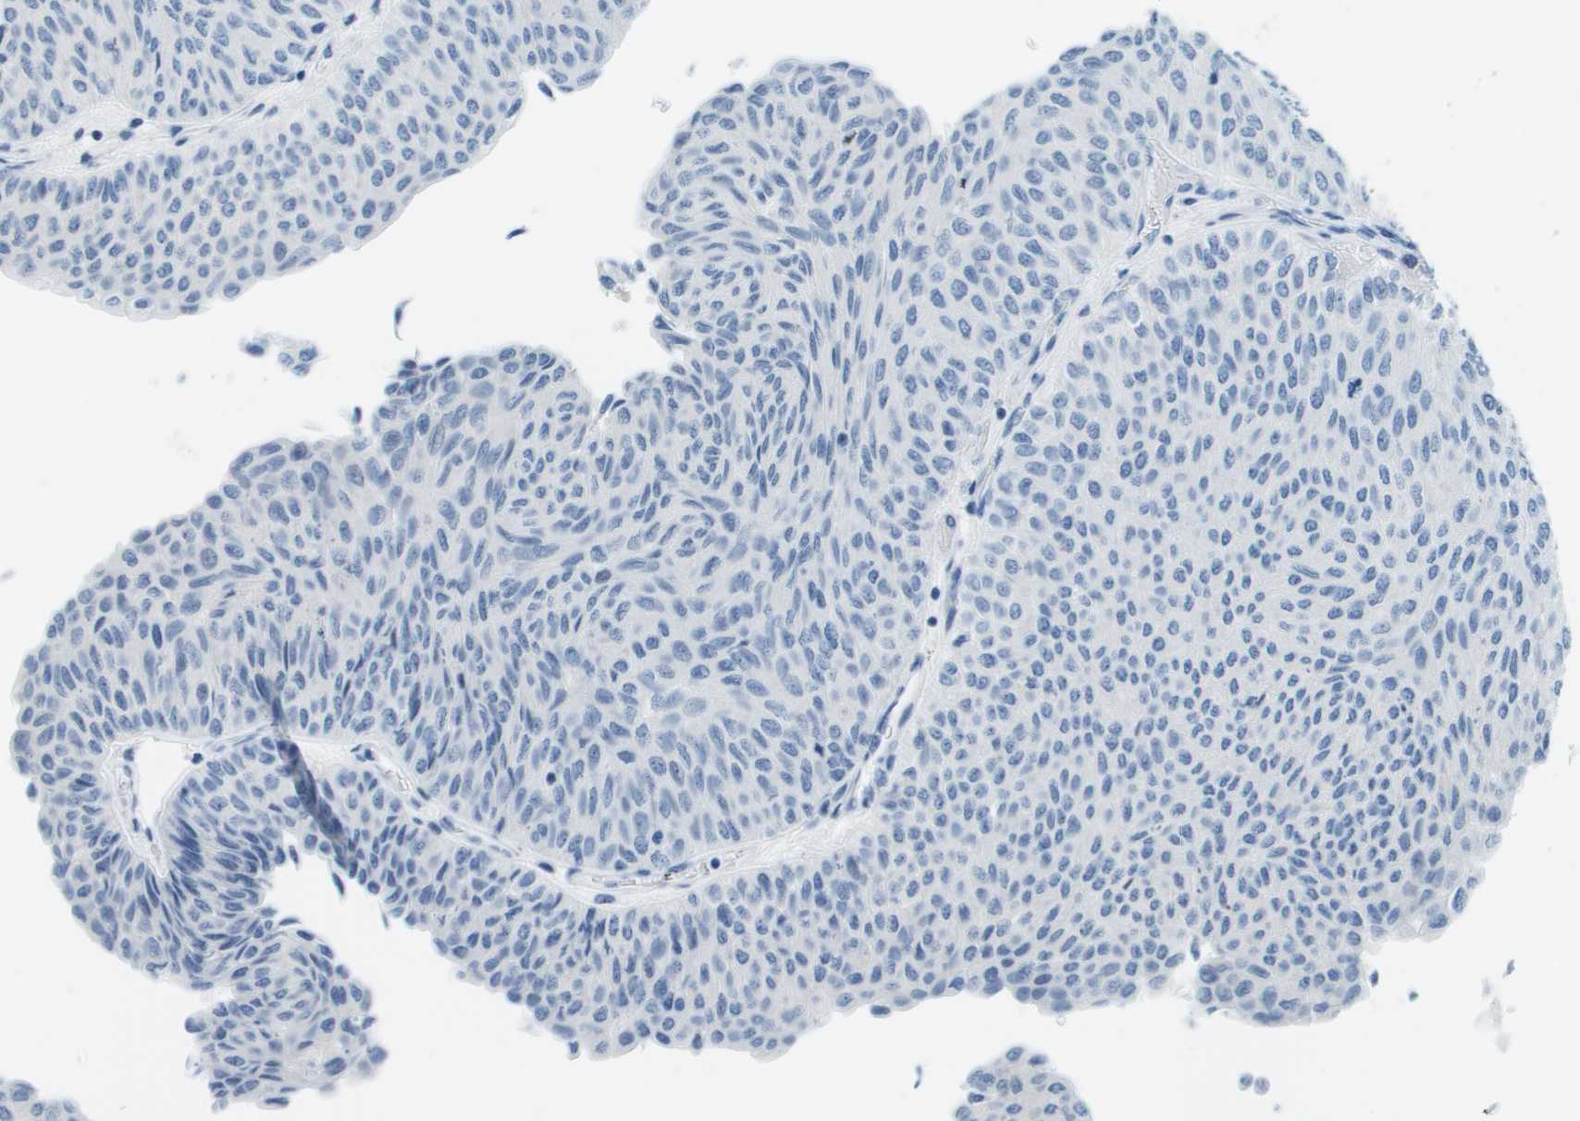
{"staining": {"intensity": "negative", "quantity": "none", "location": "none"}, "tissue": "urothelial cancer", "cell_type": "Tumor cells", "image_type": "cancer", "snomed": [{"axis": "morphology", "description": "Urothelial carcinoma, Low grade"}, {"axis": "topography", "description": "Urinary bladder"}], "caption": "The image demonstrates no significant positivity in tumor cells of low-grade urothelial carcinoma. (Brightfield microscopy of DAB immunohistochemistry at high magnification).", "gene": "CDHR2", "patient": {"sex": "male", "age": 78}}